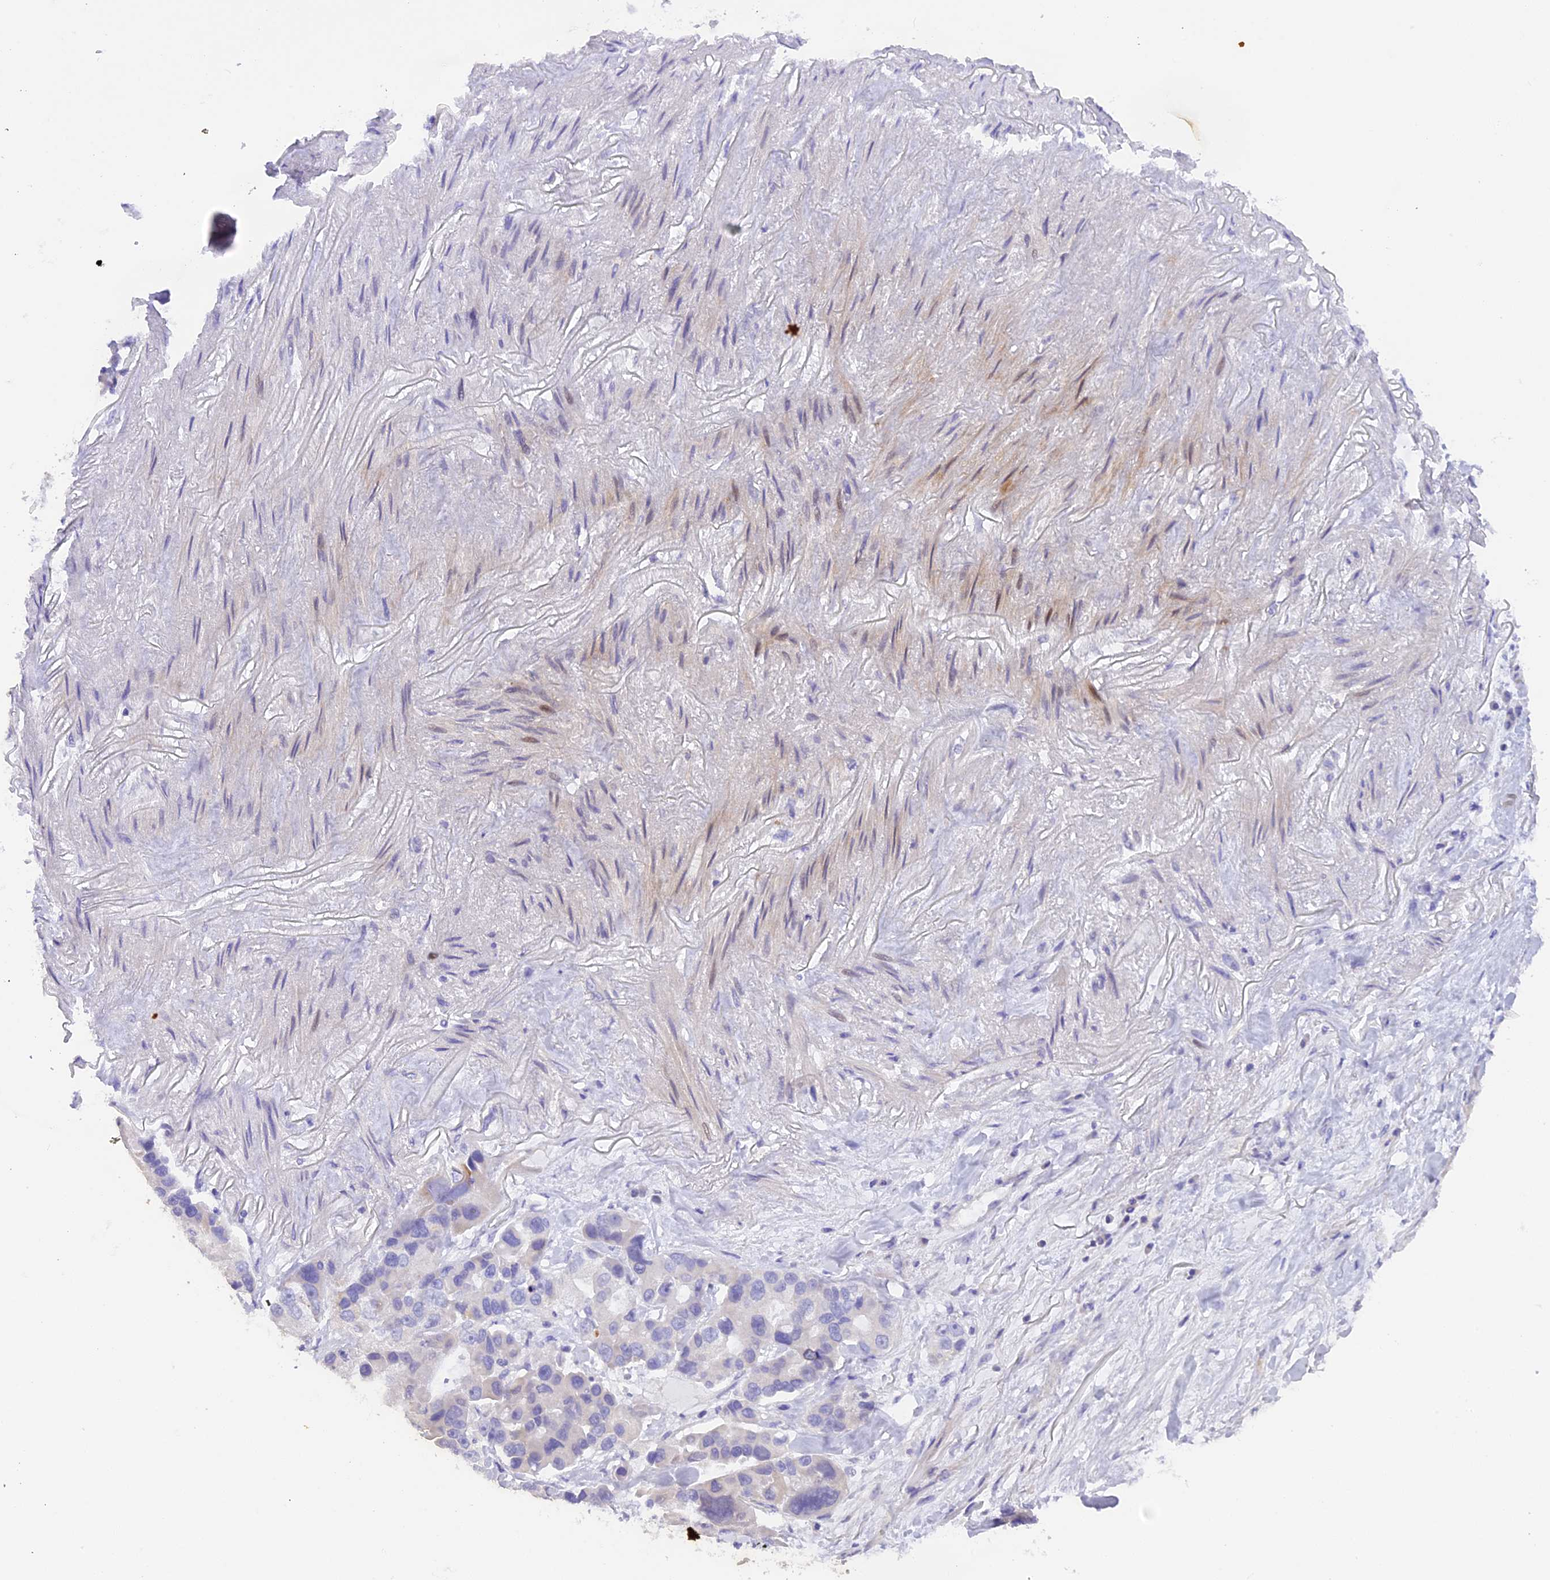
{"staining": {"intensity": "negative", "quantity": "none", "location": "none"}, "tissue": "lung cancer", "cell_type": "Tumor cells", "image_type": "cancer", "snomed": [{"axis": "morphology", "description": "Adenocarcinoma, NOS"}, {"axis": "topography", "description": "Lung"}], "caption": "A high-resolution photomicrograph shows IHC staining of lung cancer (adenocarcinoma), which displays no significant expression in tumor cells.", "gene": "FAM193A", "patient": {"sex": "female", "age": 54}}